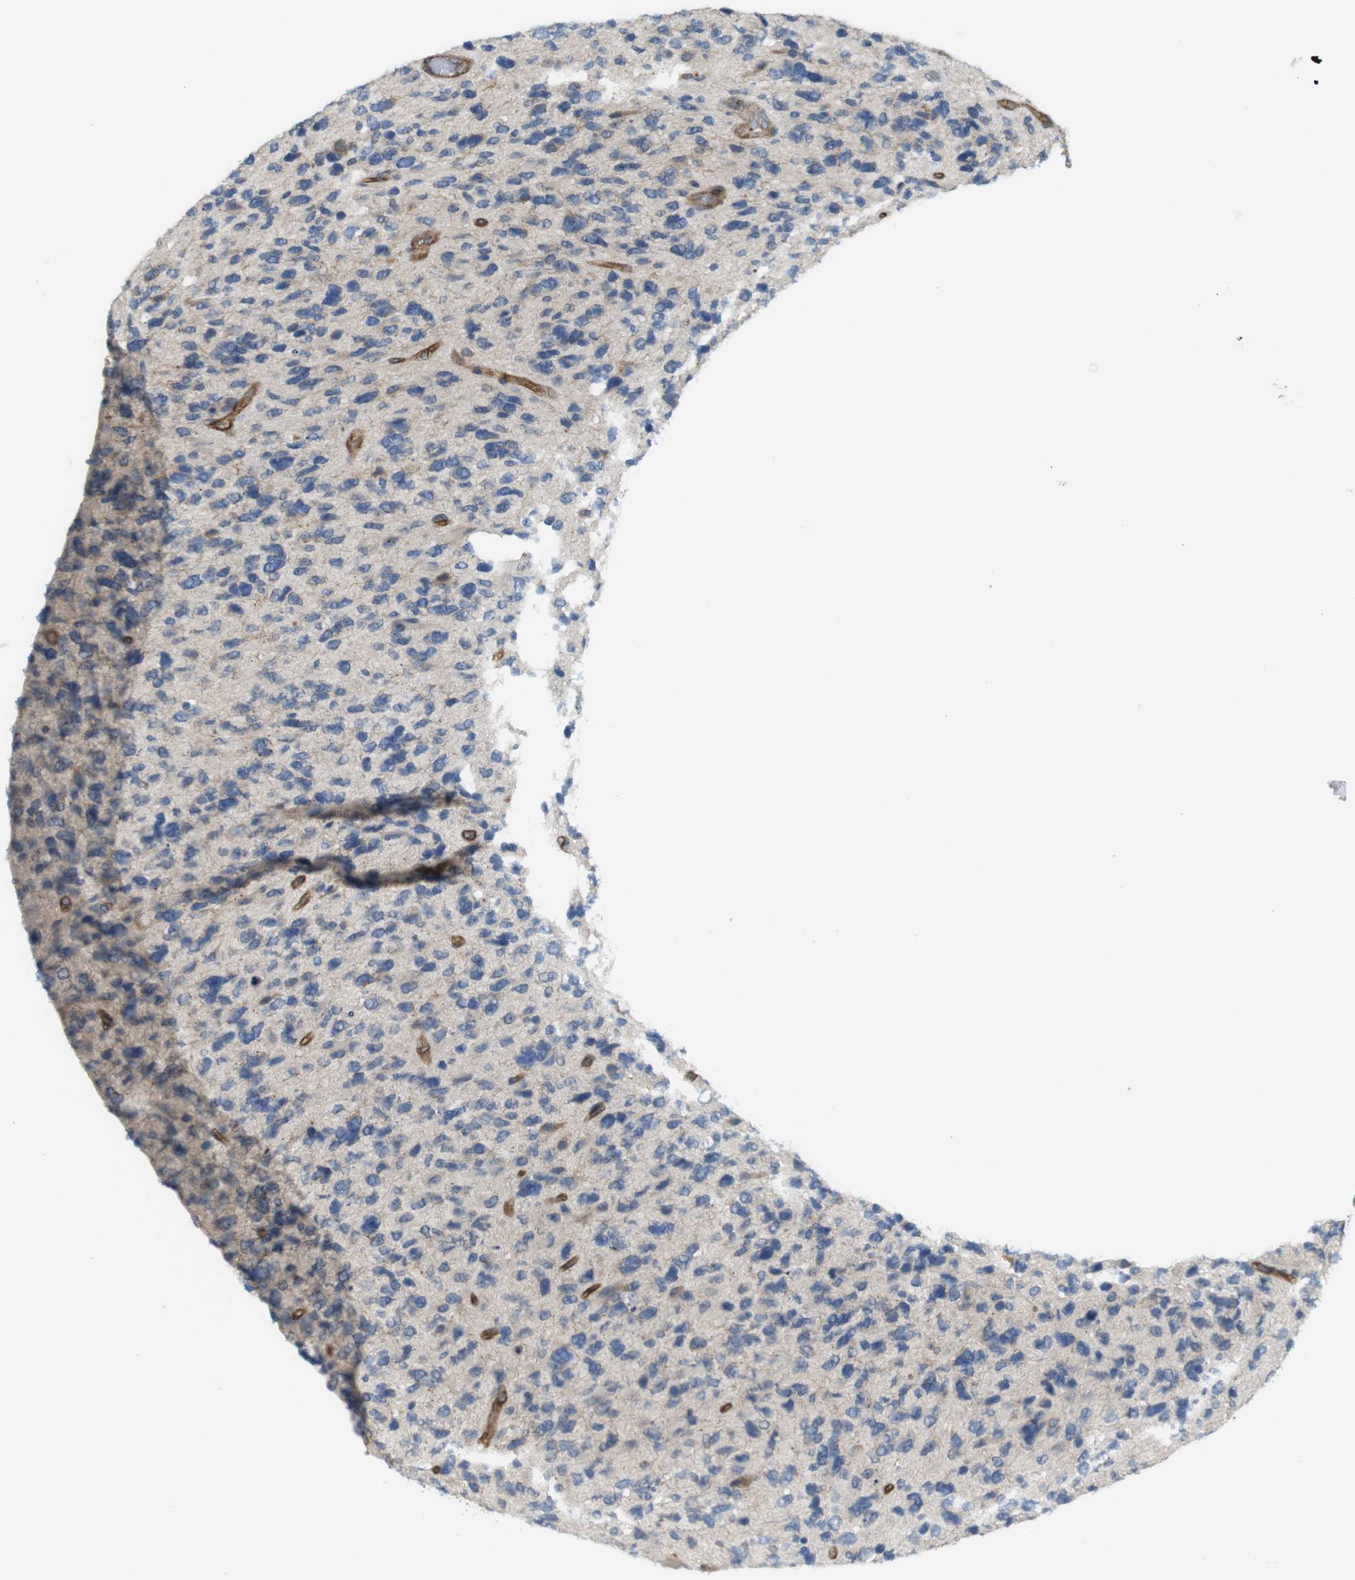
{"staining": {"intensity": "weak", "quantity": ">75%", "location": "cytoplasmic/membranous"}, "tissue": "glioma", "cell_type": "Tumor cells", "image_type": "cancer", "snomed": [{"axis": "morphology", "description": "Glioma, malignant, High grade"}, {"axis": "topography", "description": "Brain"}], "caption": "DAB immunohistochemical staining of malignant glioma (high-grade) demonstrates weak cytoplasmic/membranous protein expression in approximately >75% of tumor cells.", "gene": "BVES", "patient": {"sex": "female", "age": 58}}